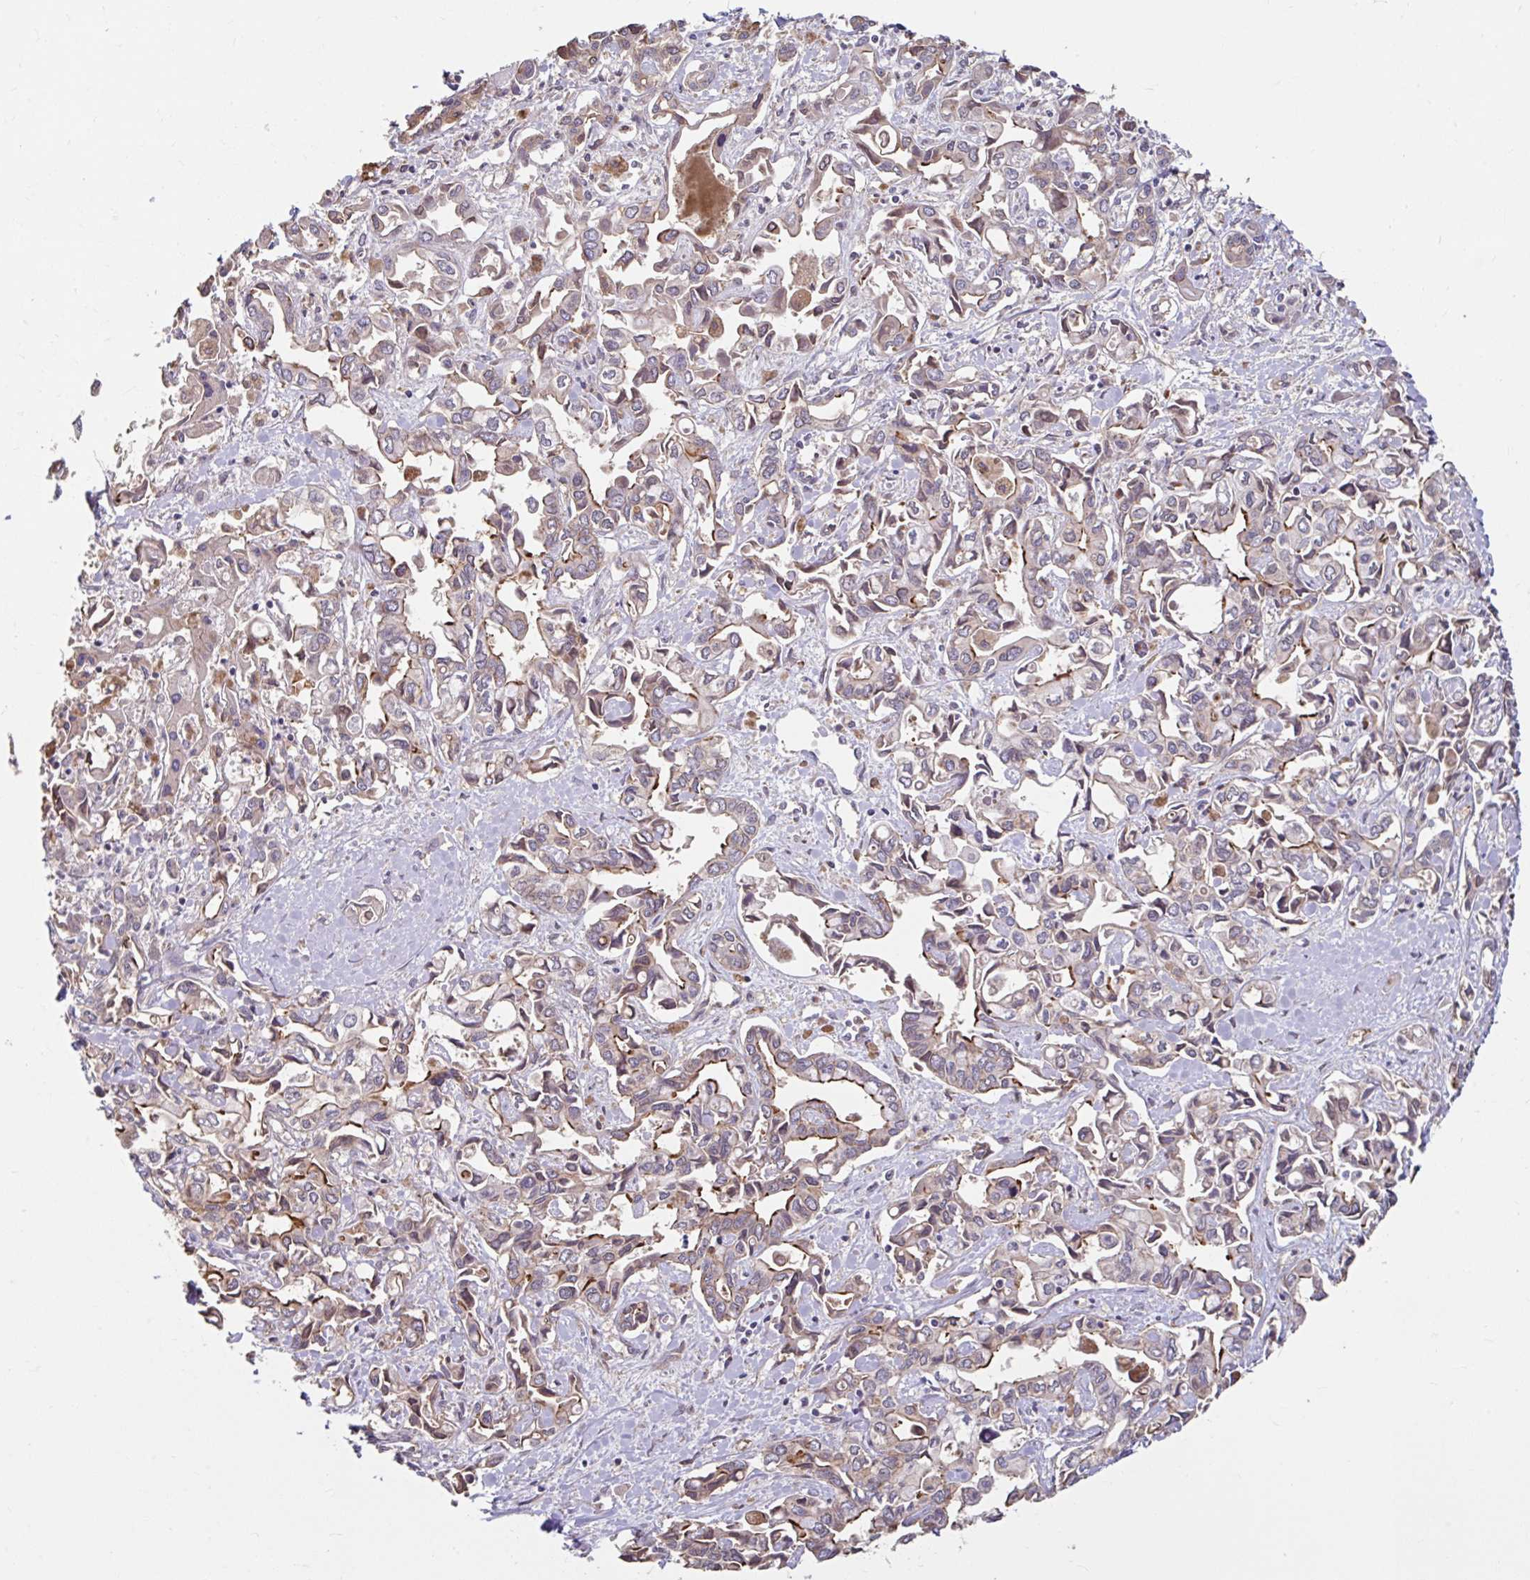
{"staining": {"intensity": "strong", "quantity": "25%-75%", "location": "cytoplasmic/membranous"}, "tissue": "liver cancer", "cell_type": "Tumor cells", "image_type": "cancer", "snomed": [{"axis": "morphology", "description": "Cholangiocarcinoma"}, {"axis": "topography", "description": "Liver"}], "caption": "IHC (DAB) staining of human liver cancer (cholangiocarcinoma) exhibits strong cytoplasmic/membranous protein positivity in approximately 25%-75% of tumor cells.", "gene": "STYXL1", "patient": {"sex": "female", "age": 64}}